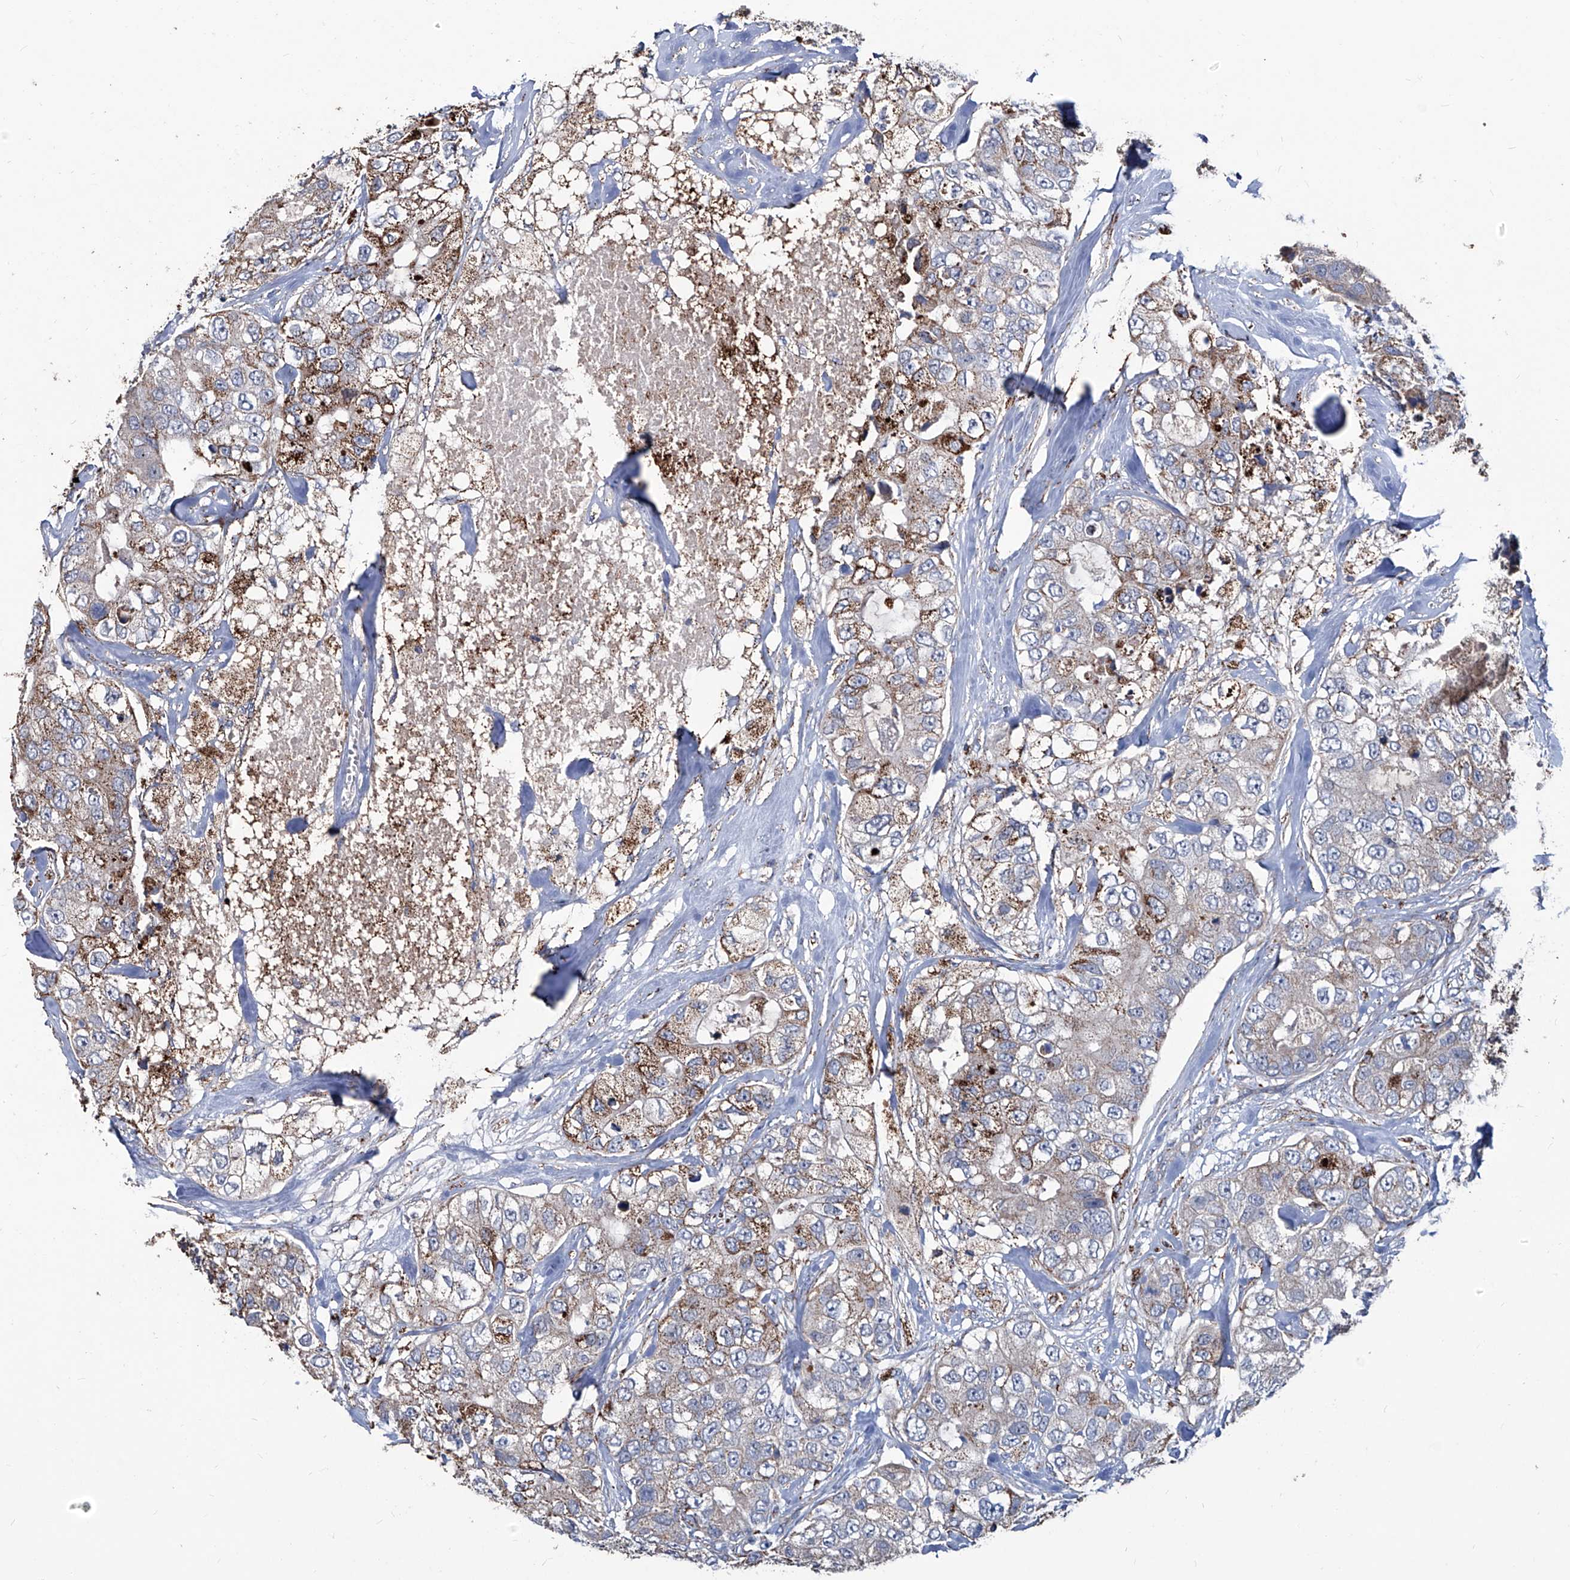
{"staining": {"intensity": "moderate", "quantity": ">75%", "location": "cytoplasmic/membranous"}, "tissue": "breast cancer", "cell_type": "Tumor cells", "image_type": "cancer", "snomed": [{"axis": "morphology", "description": "Duct carcinoma"}, {"axis": "topography", "description": "Breast"}], "caption": "Human intraductal carcinoma (breast) stained with a brown dye displays moderate cytoplasmic/membranous positive positivity in about >75% of tumor cells.", "gene": "NHS", "patient": {"sex": "female", "age": 62}}